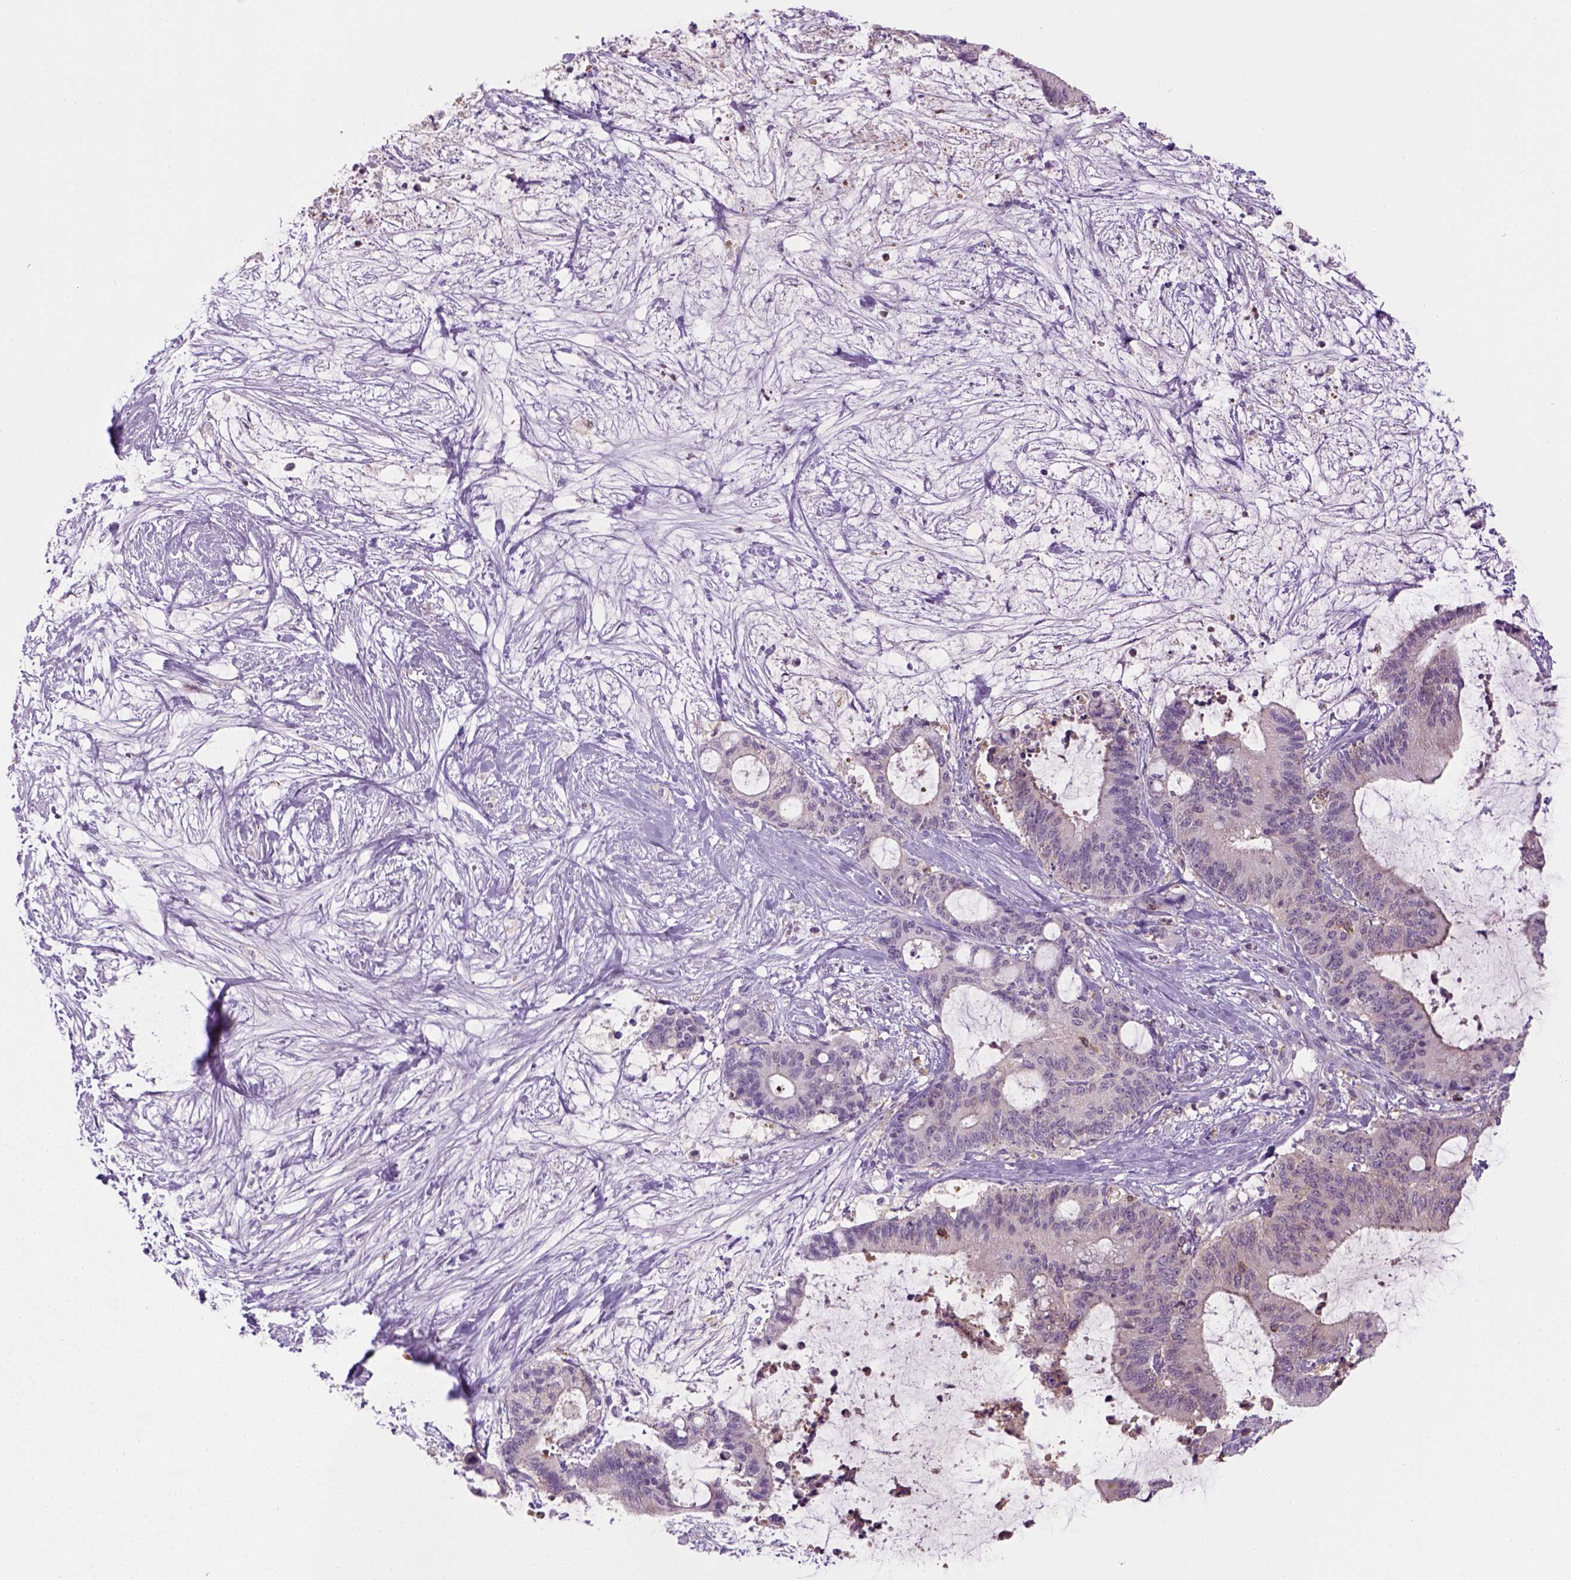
{"staining": {"intensity": "negative", "quantity": "none", "location": "none"}, "tissue": "liver cancer", "cell_type": "Tumor cells", "image_type": "cancer", "snomed": [{"axis": "morphology", "description": "Cholangiocarcinoma"}, {"axis": "topography", "description": "Liver"}], "caption": "An IHC micrograph of liver cholangiocarcinoma is shown. There is no staining in tumor cells of liver cholangiocarcinoma.", "gene": "GOT1", "patient": {"sex": "female", "age": 73}}